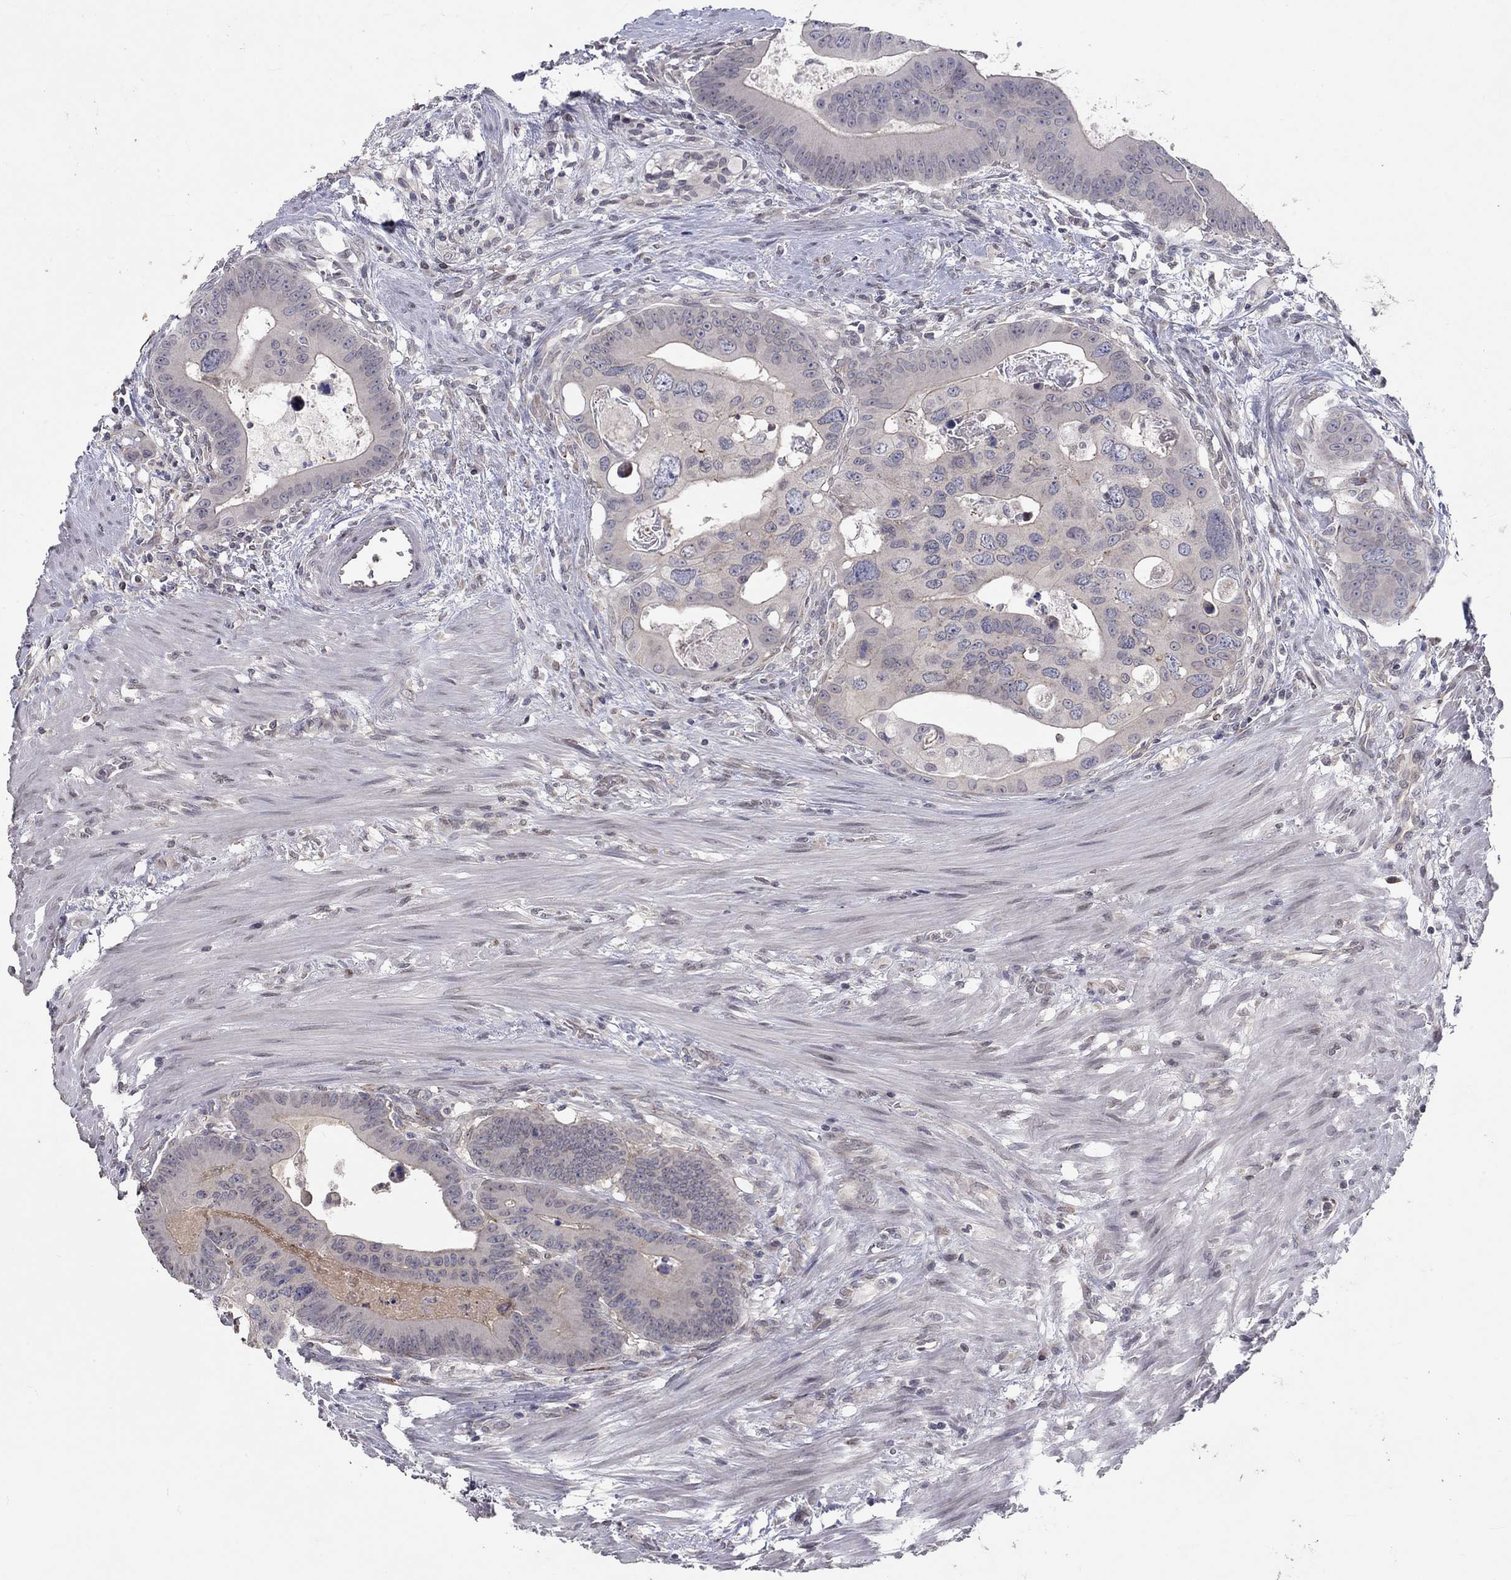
{"staining": {"intensity": "moderate", "quantity": "<25%", "location": "cytoplasmic/membranous"}, "tissue": "colorectal cancer", "cell_type": "Tumor cells", "image_type": "cancer", "snomed": [{"axis": "morphology", "description": "Adenocarcinoma, NOS"}, {"axis": "topography", "description": "Rectum"}], "caption": "There is low levels of moderate cytoplasmic/membranous positivity in tumor cells of colorectal cancer, as demonstrated by immunohistochemical staining (brown color).", "gene": "CETN3", "patient": {"sex": "male", "age": 64}}